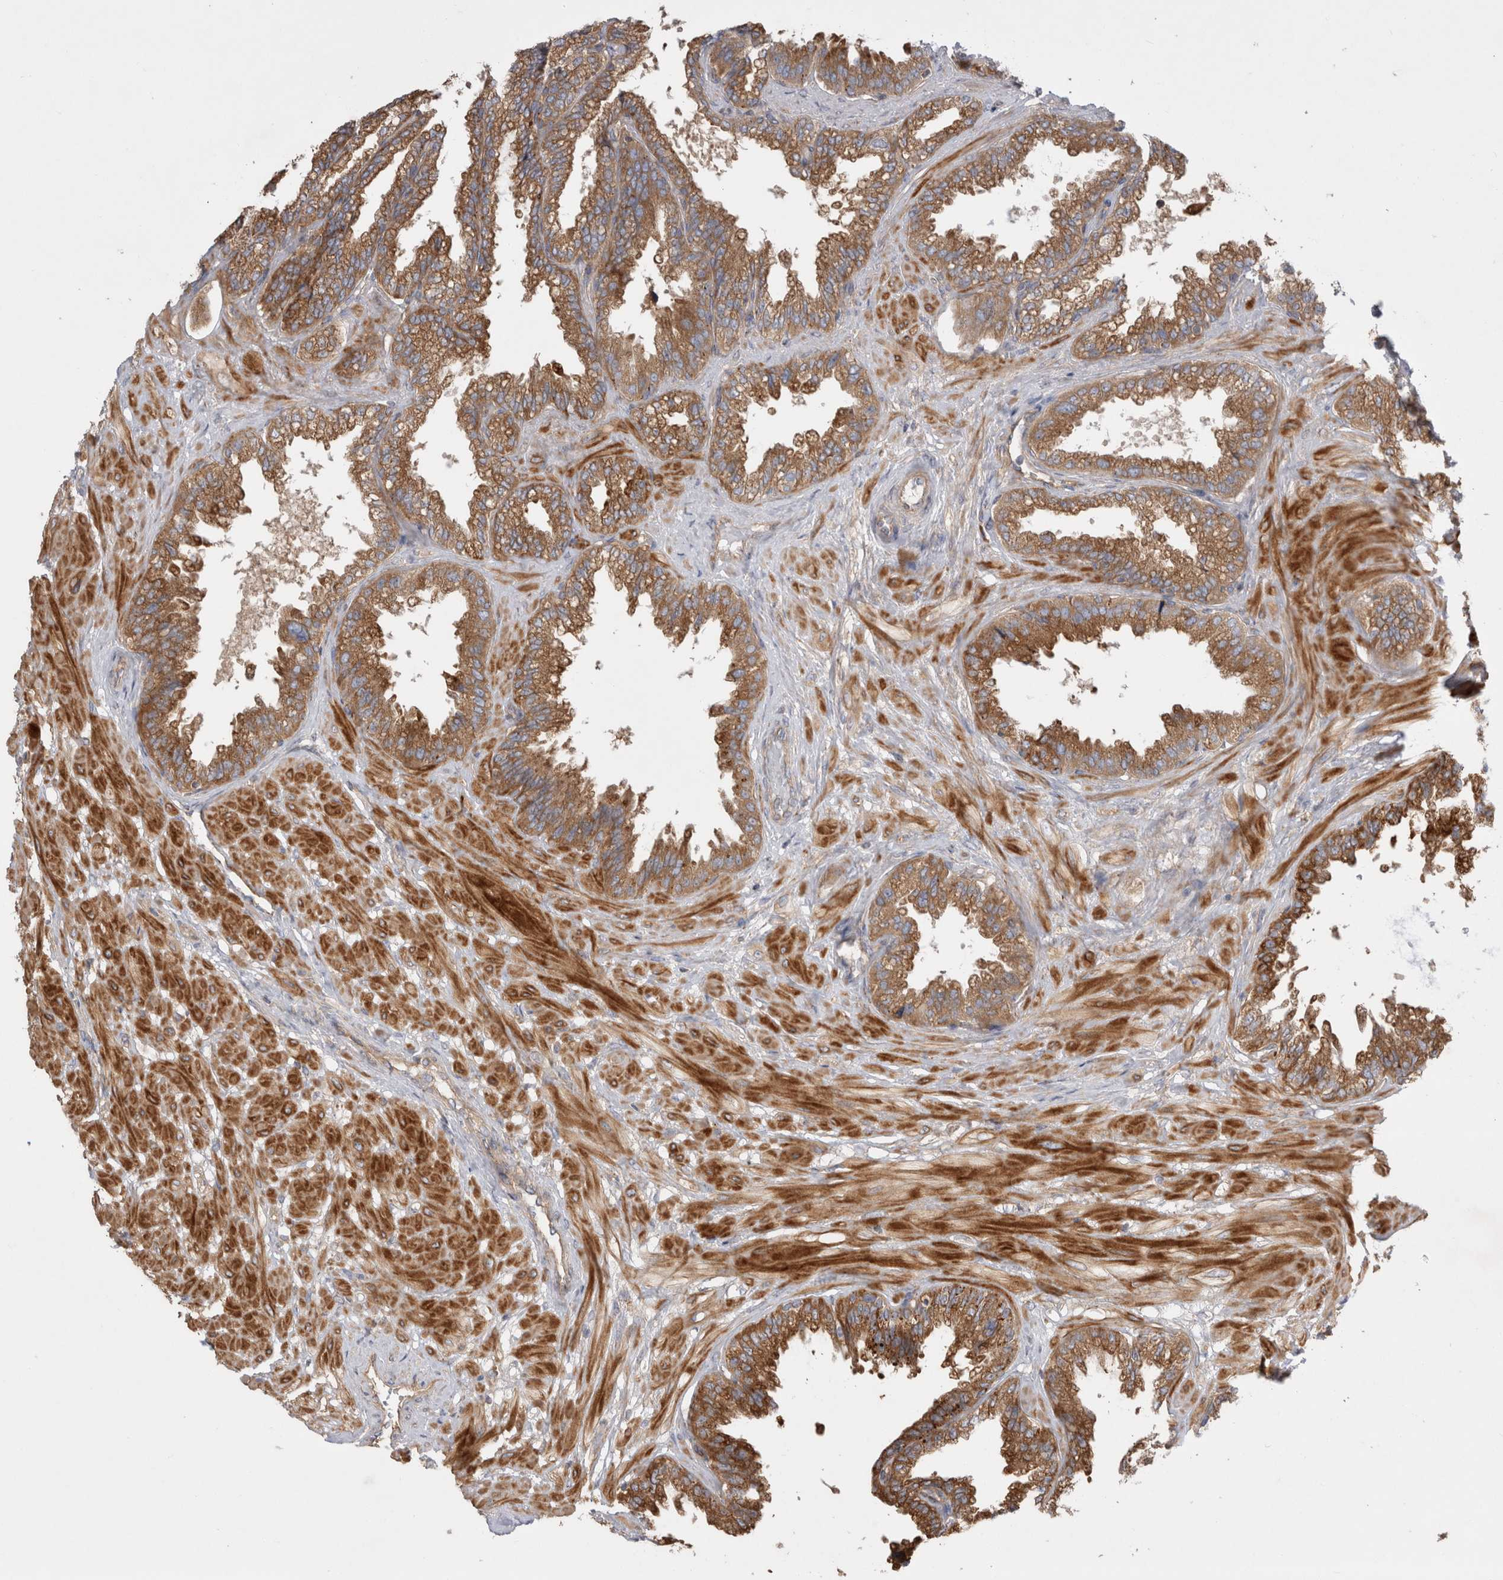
{"staining": {"intensity": "strong", "quantity": ">75%", "location": "cytoplasmic/membranous"}, "tissue": "seminal vesicle", "cell_type": "Glandular cells", "image_type": "normal", "snomed": [{"axis": "morphology", "description": "Normal tissue, NOS"}, {"axis": "topography", "description": "Seminal veicle"}], "caption": "This micrograph displays immunohistochemistry (IHC) staining of normal human seminal vesicle, with high strong cytoplasmic/membranous expression in approximately >75% of glandular cells.", "gene": "PDCD10", "patient": {"sex": "male", "age": 46}}